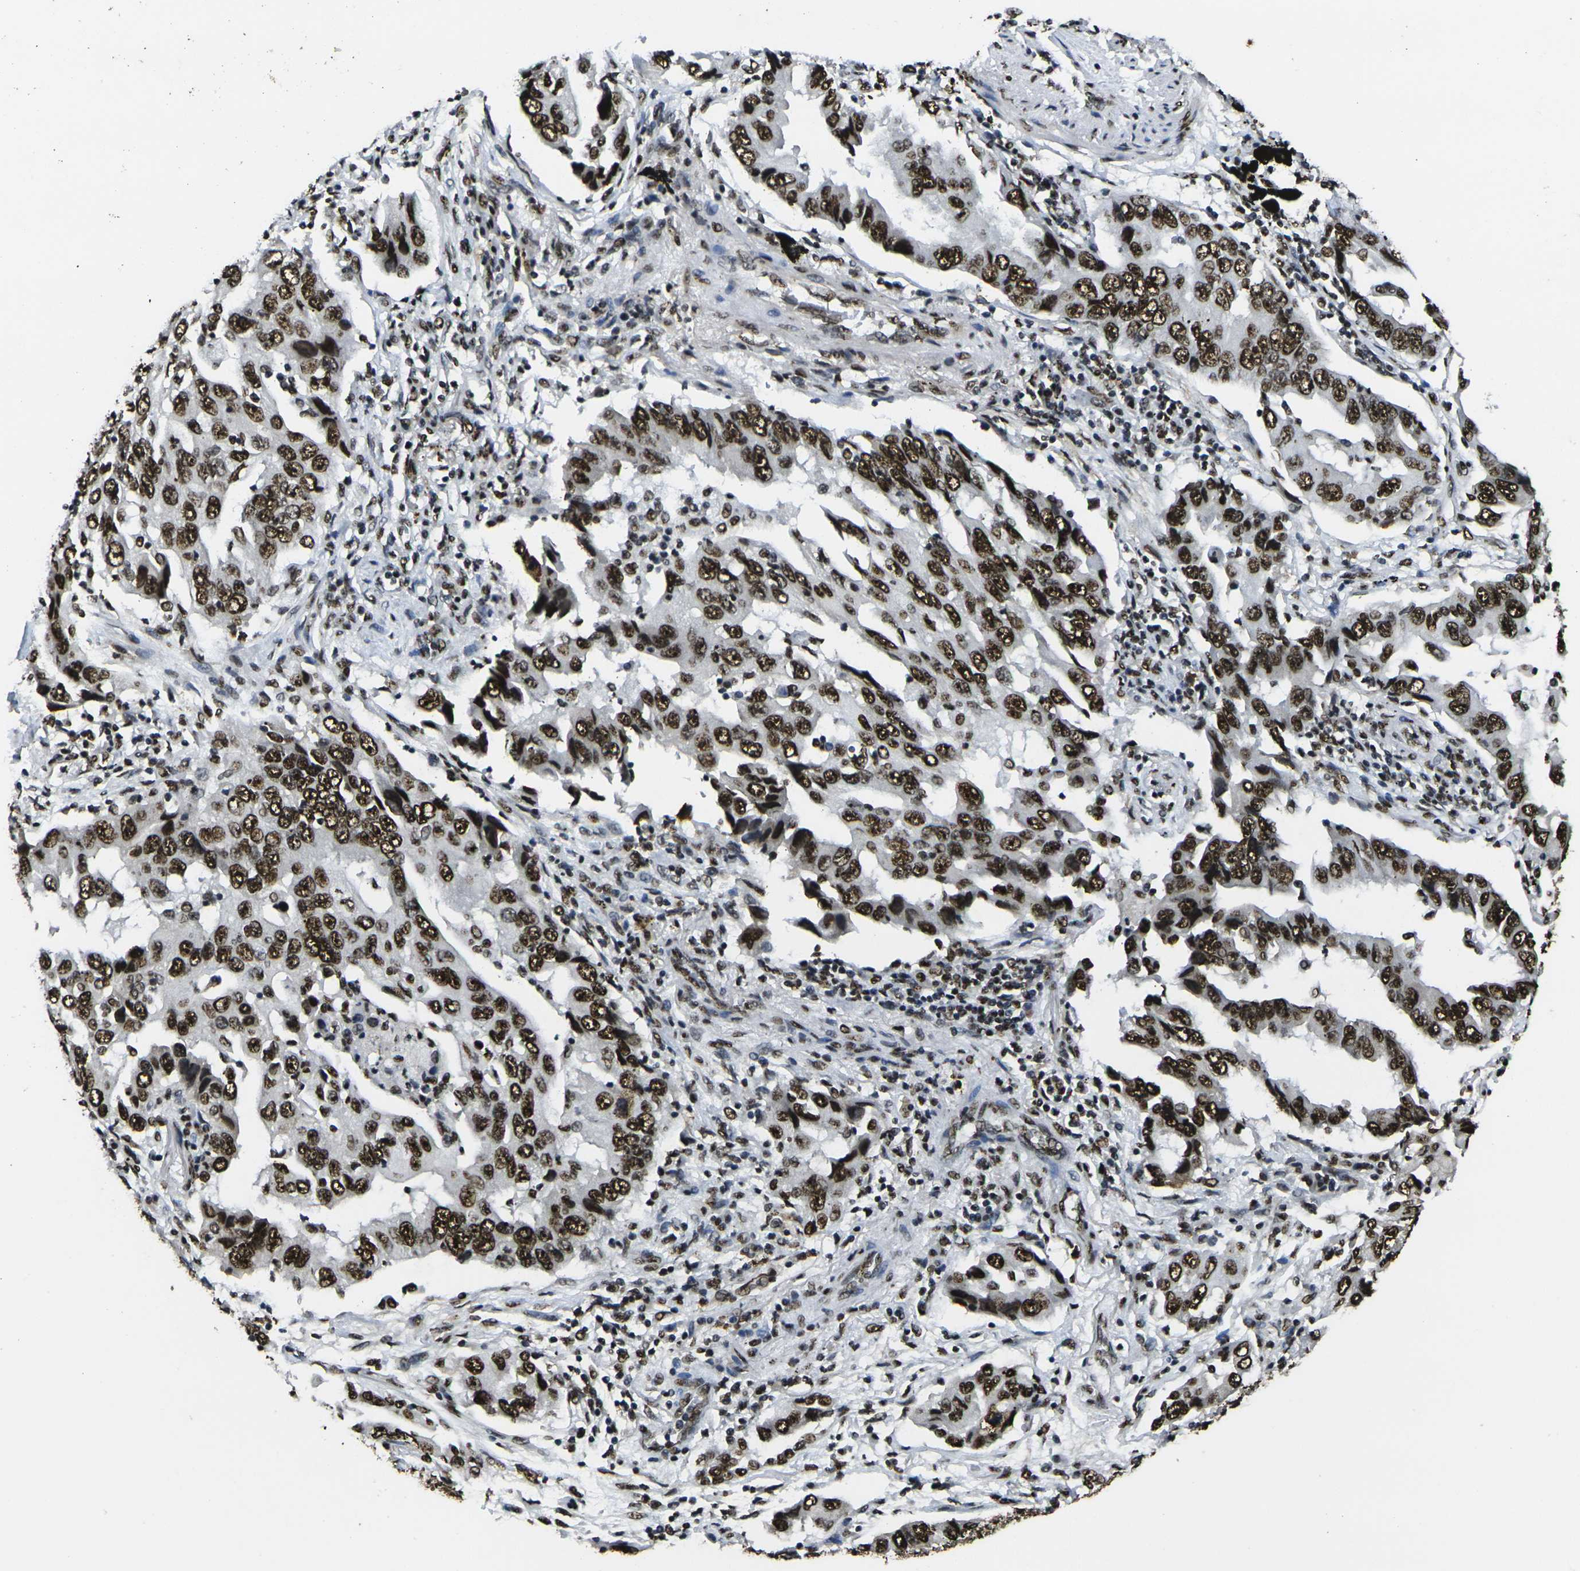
{"staining": {"intensity": "strong", "quantity": ">75%", "location": "nuclear"}, "tissue": "lung cancer", "cell_type": "Tumor cells", "image_type": "cancer", "snomed": [{"axis": "morphology", "description": "Adenocarcinoma, NOS"}, {"axis": "topography", "description": "Lung"}], "caption": "Tumor cells reveal strong nuclear expression in about >75% of cells in lung adenocarcinoma.", "gene": "SMARCC1", "patient": {"sex": "female", "age": 65}}